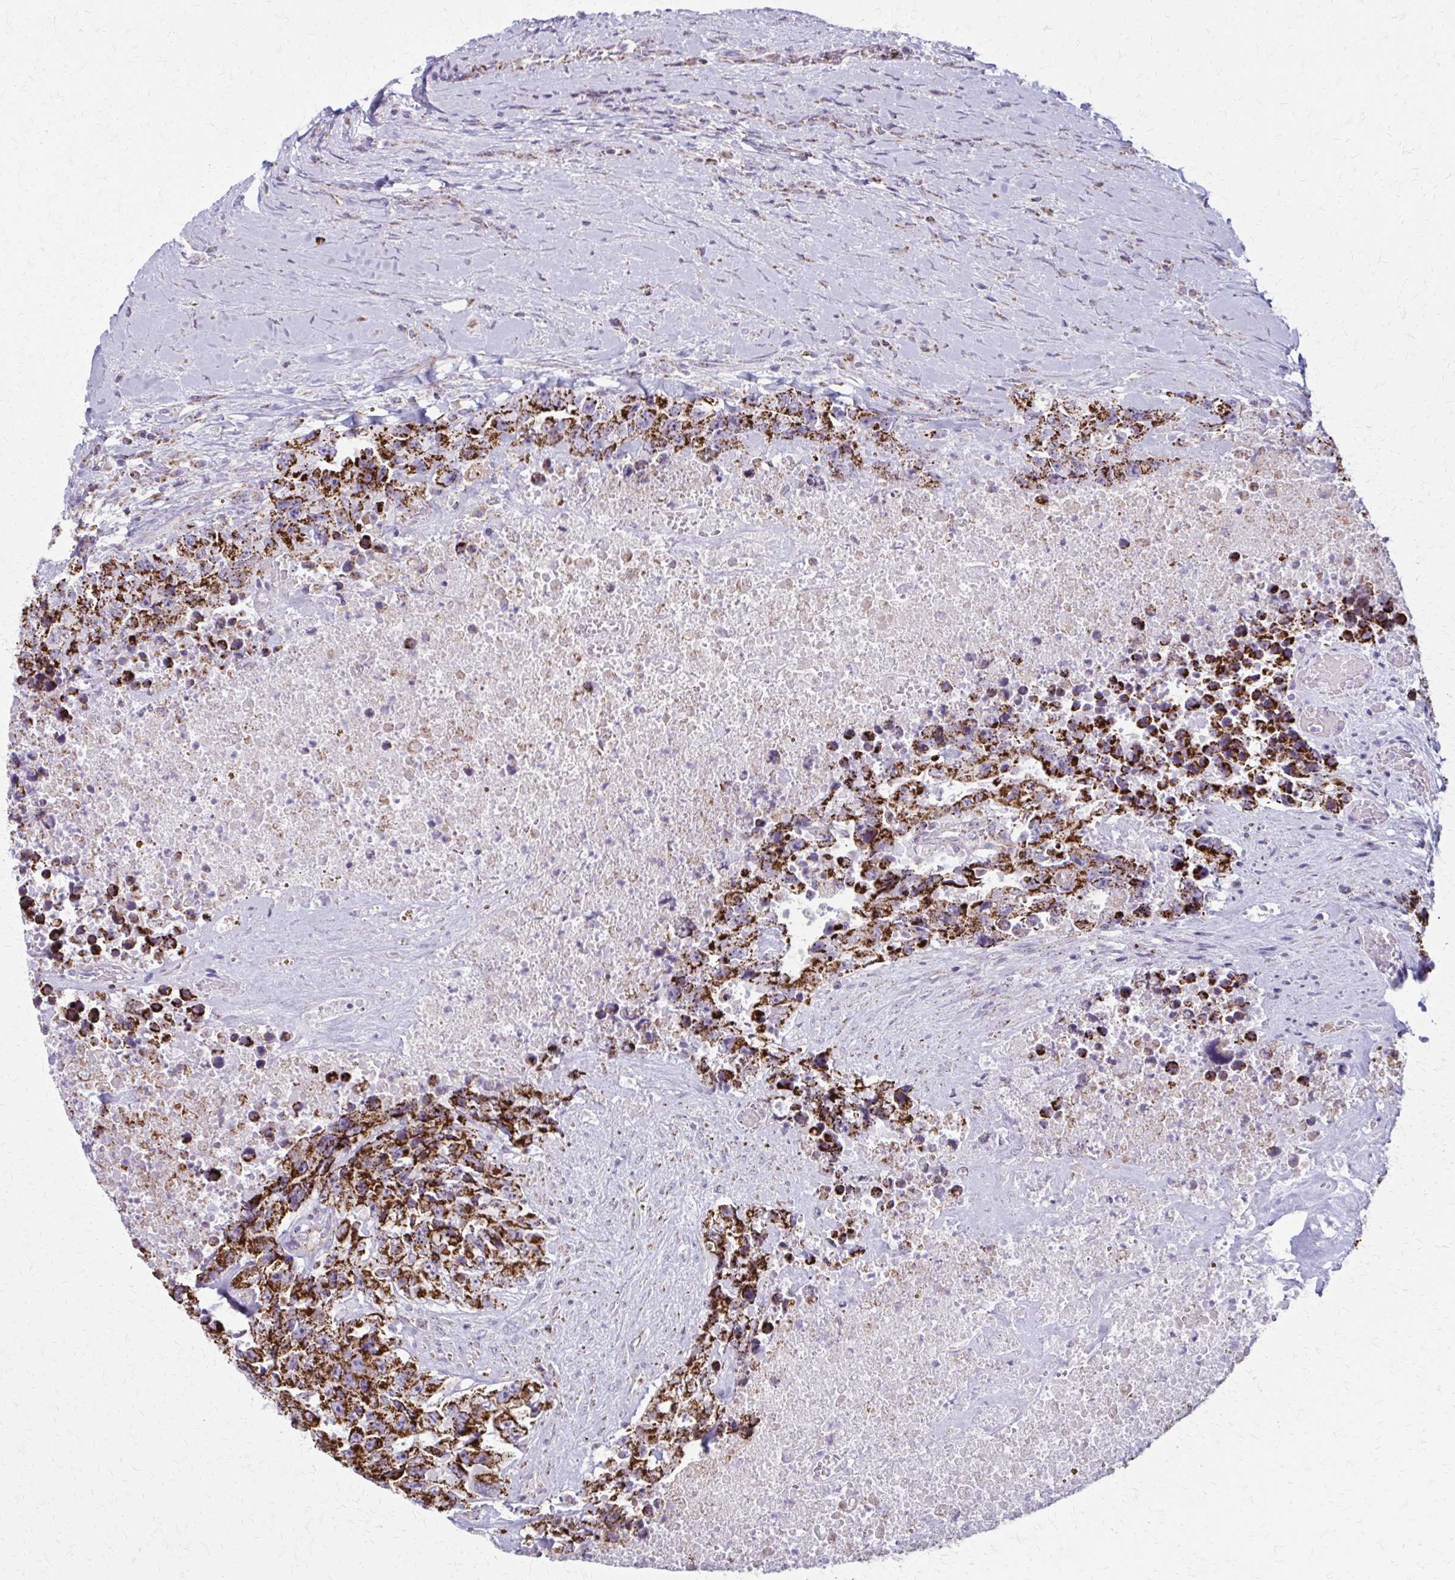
{"staining": {"intensity": "strong", "quantity": ">75%", "location": "cytoplasmic/membranous"}, "tissue": "testis cancer", "cell_type": "Tumor cells", "image_type": "cancer", "snomed": [{"axis": "morphology", "description": "Carcinoma, Embryonal, NOS"}, {"axis": "topography", "description": "Testis"}], "caption": "This histopathology image shows testis cancer (embryonal carcinoma) stained with immunohistochemistry to label a protein in brown. The cytoplasmic/membranous of tumor cells show strong positivity for the protein. Nuclei are counter-stained blue.", "gene": "TVP23A", "patient": {"sex": "male", "age": 24}}